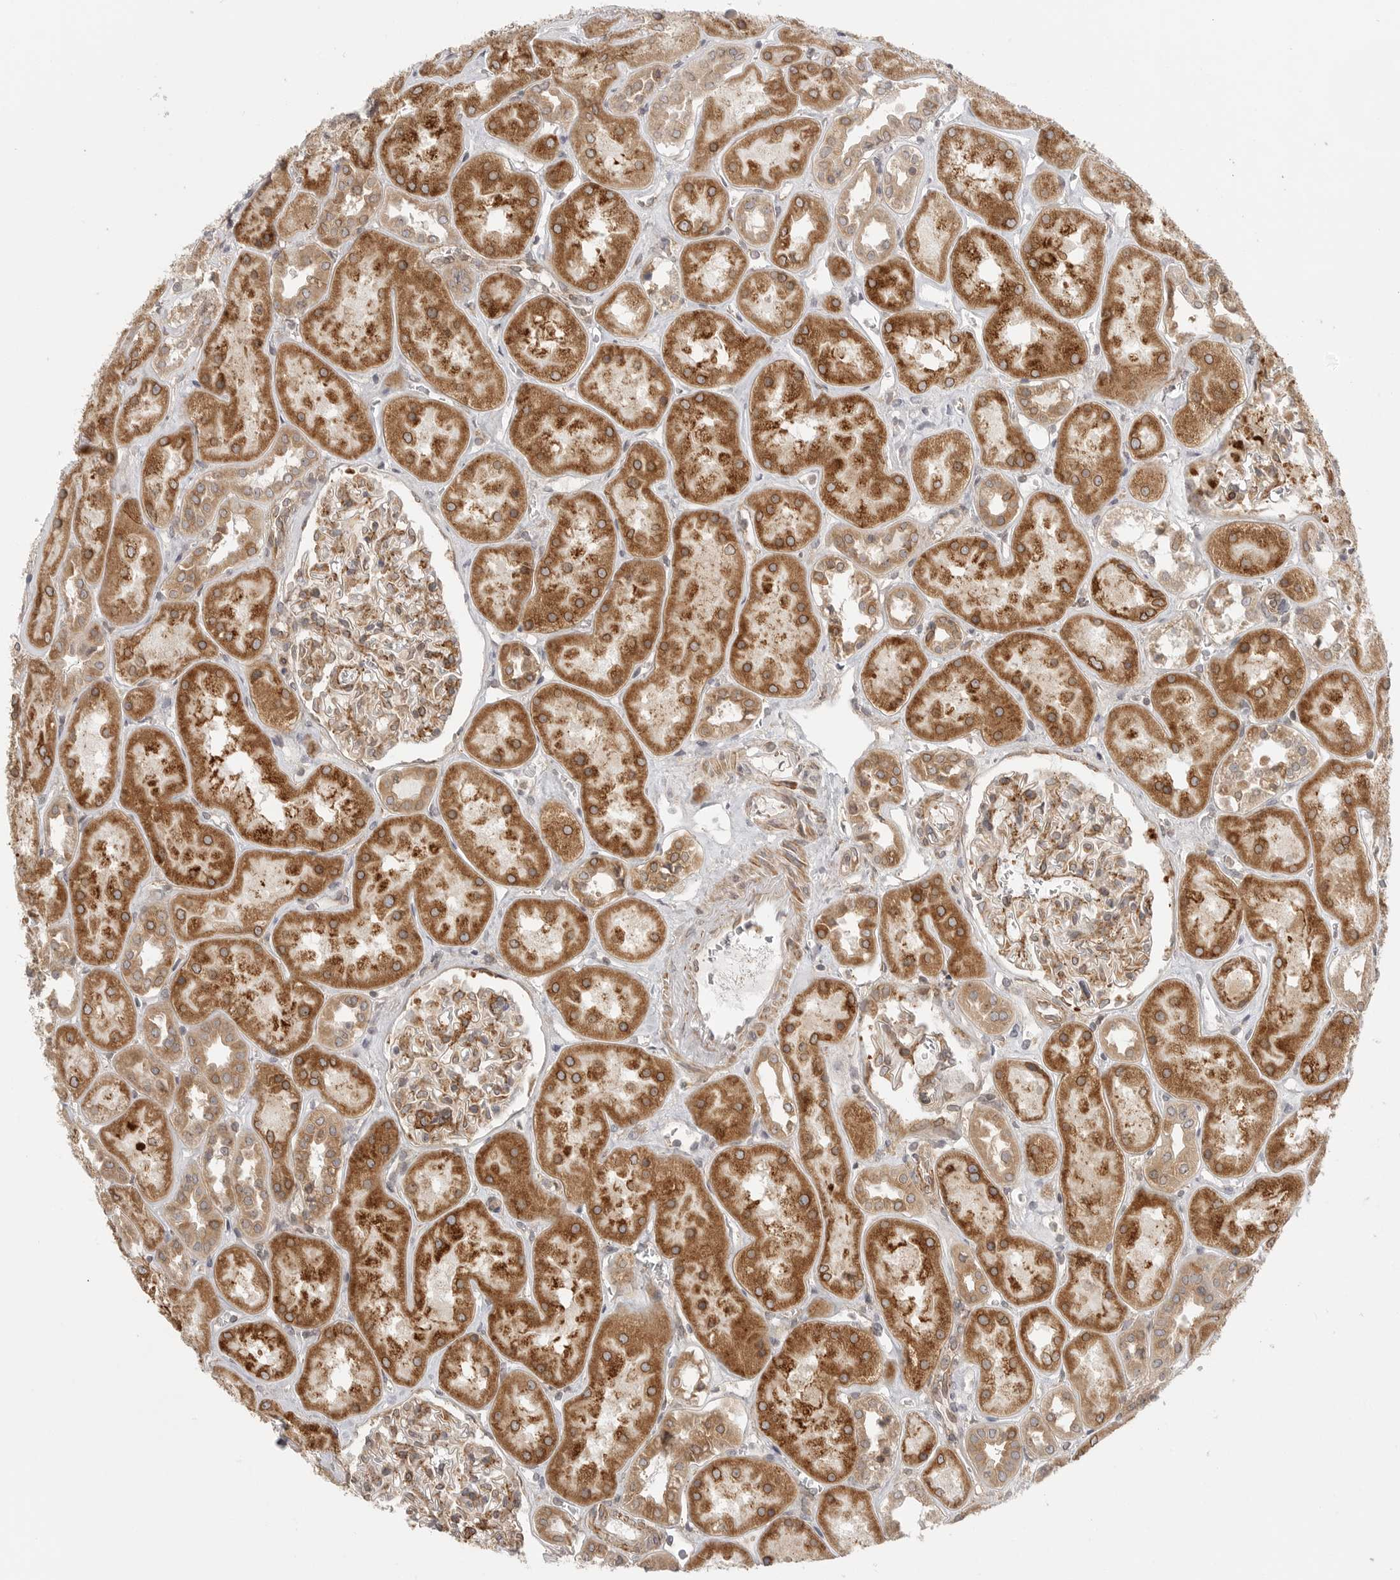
{"staining": {"intensity": "moderate", "quantity": ">75%", "location": "cytoplasmic/membranous"}, "tissue": "kidney", "cell_type": "Cells in glomeruli", "image_type": "normal", "snomed": [{"axis": "morphology", "description": "Normal tissue, NOS"}, {"axis": "topography", "description": "Kidney"}], "caption": "Immunohistochemistry of benign human kidney demonstrates medium levels of moderate cytoplasmic/membranous expression in about >75% of cells in glomeruli.", "gene": "CERS2", "patient": {"sex": "male", "age": 70}}